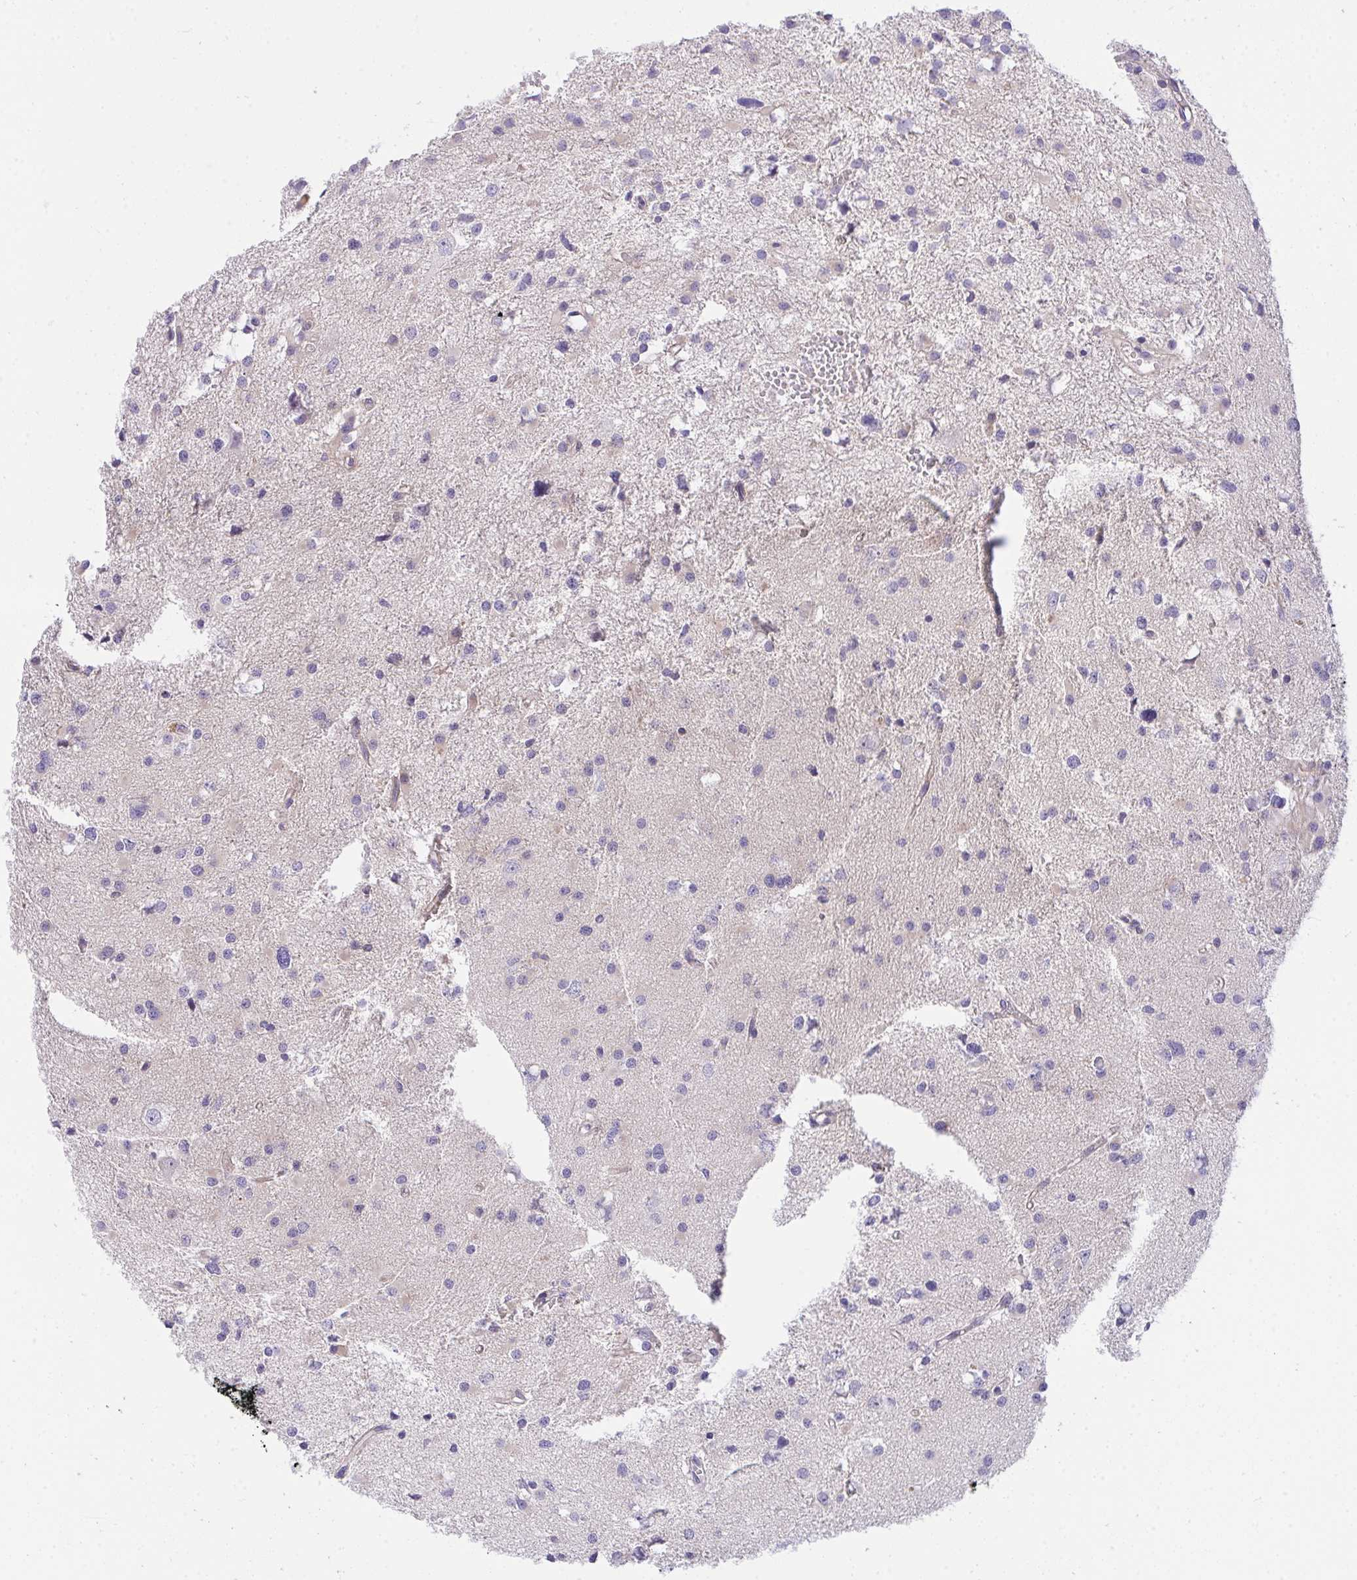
{"staining": {"intensity": "negative", "quantity": "none", "location": "none"}, "tissue": "glioma", "cell_type": "Tumor cells", "image_type": "cancer", "snomed": [{"axis": "morphology", "description": "Glioma, malignant, High grade"}, {"axis": "topography", "description": "Brain"}], "caption": "The micrograph exhibits no staining of tumor cells in glioma.", "gene": "HOXD12", "patient": {"sex": "male", "age": 54}}